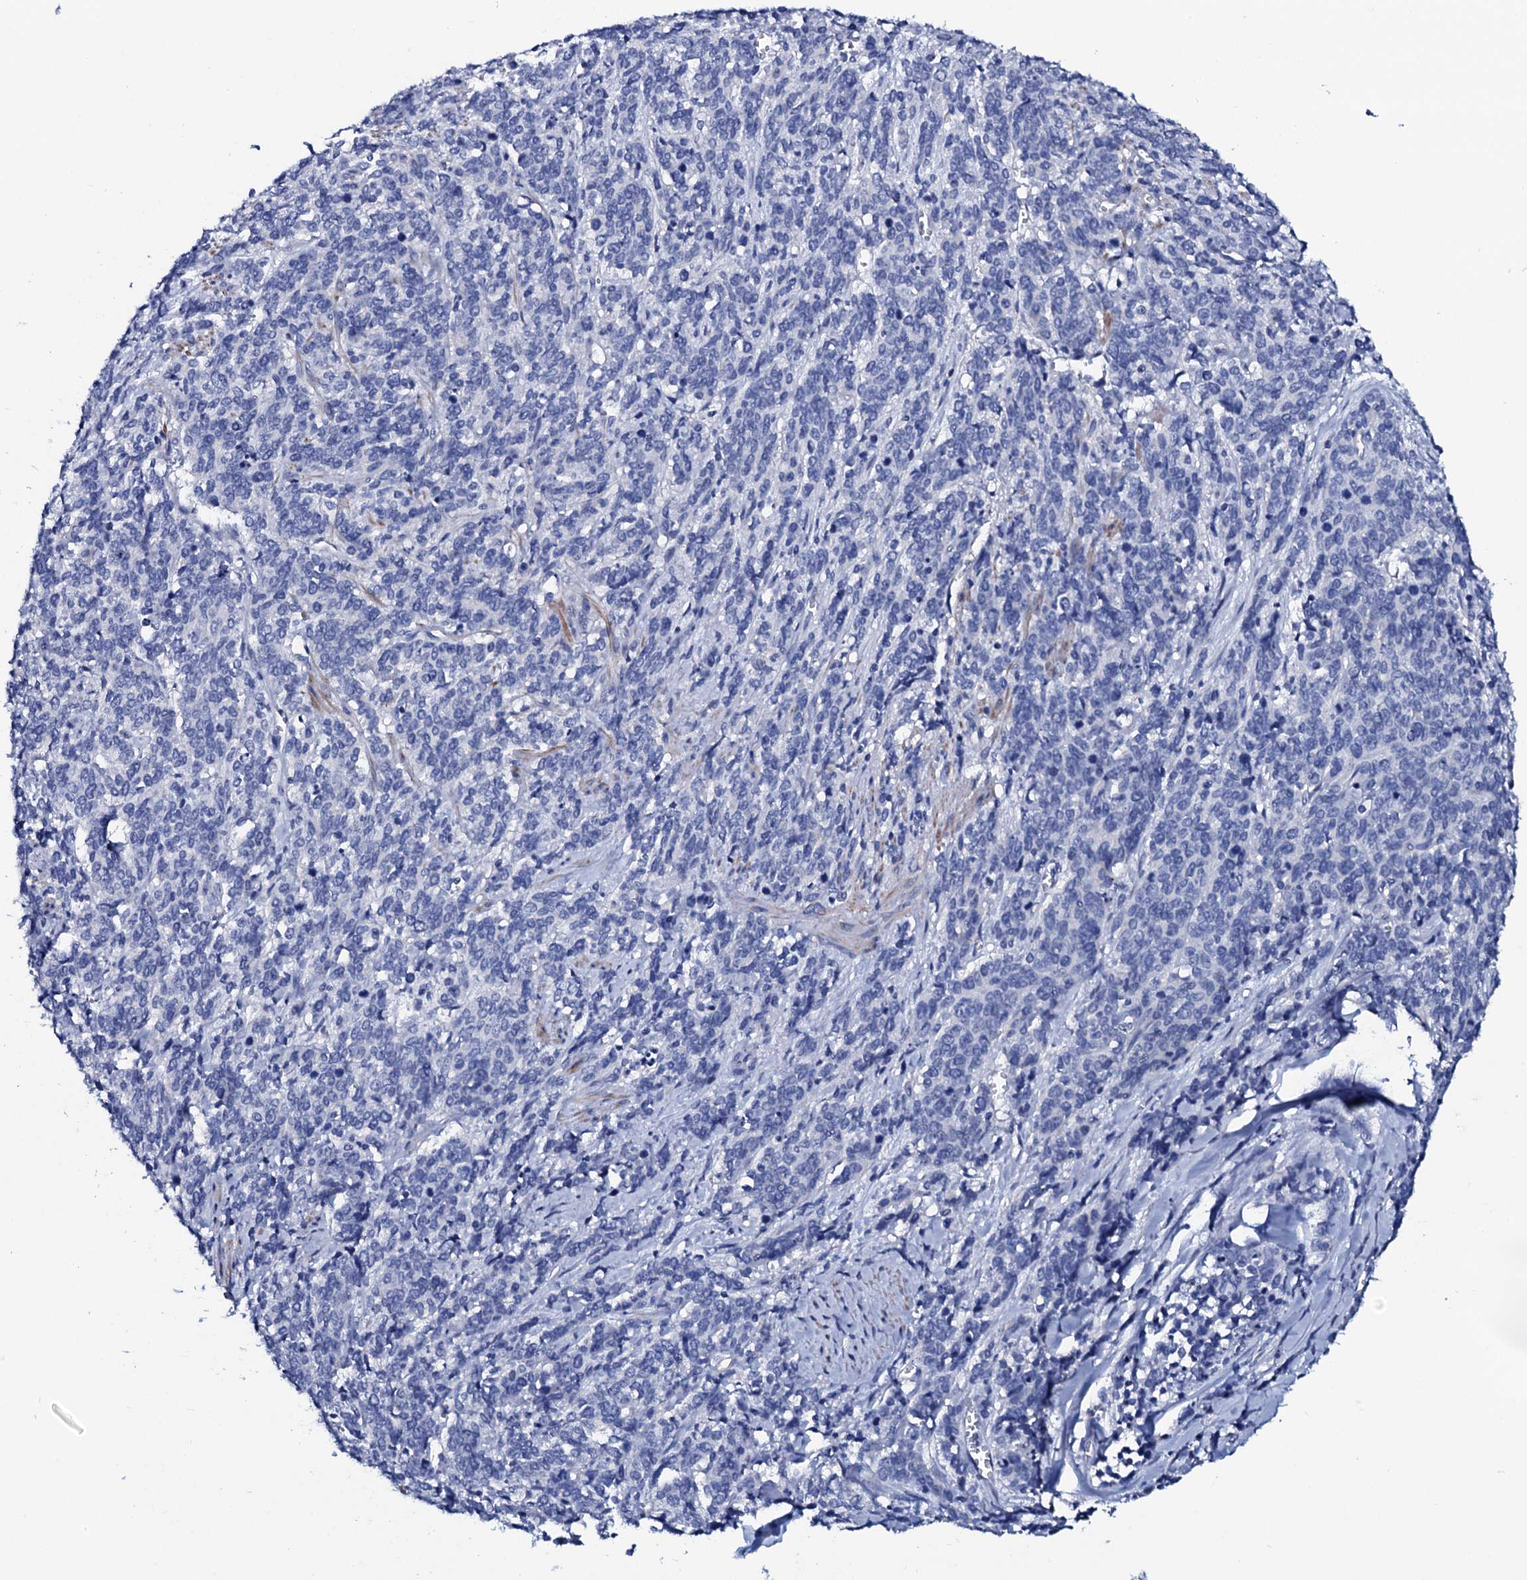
{"staining": {"intensity": "negative", "quantity": "none", "location": "none"}, "tissue": "cervical cancer", "cell_type": "Tumor cells", "image_type": "cancer", "snomed": [{"axis": "morphology", "description": "Squamous cell carcinoma, NOS"}, {"axis": "topography", "description": "Cervix"}], "caption": "The photomicrograph exhibits no staining of tumor cells in cervical squamous cell carcinoma.", "gene": "GYS2", "patient": {"sex": "female", "age": 60}}